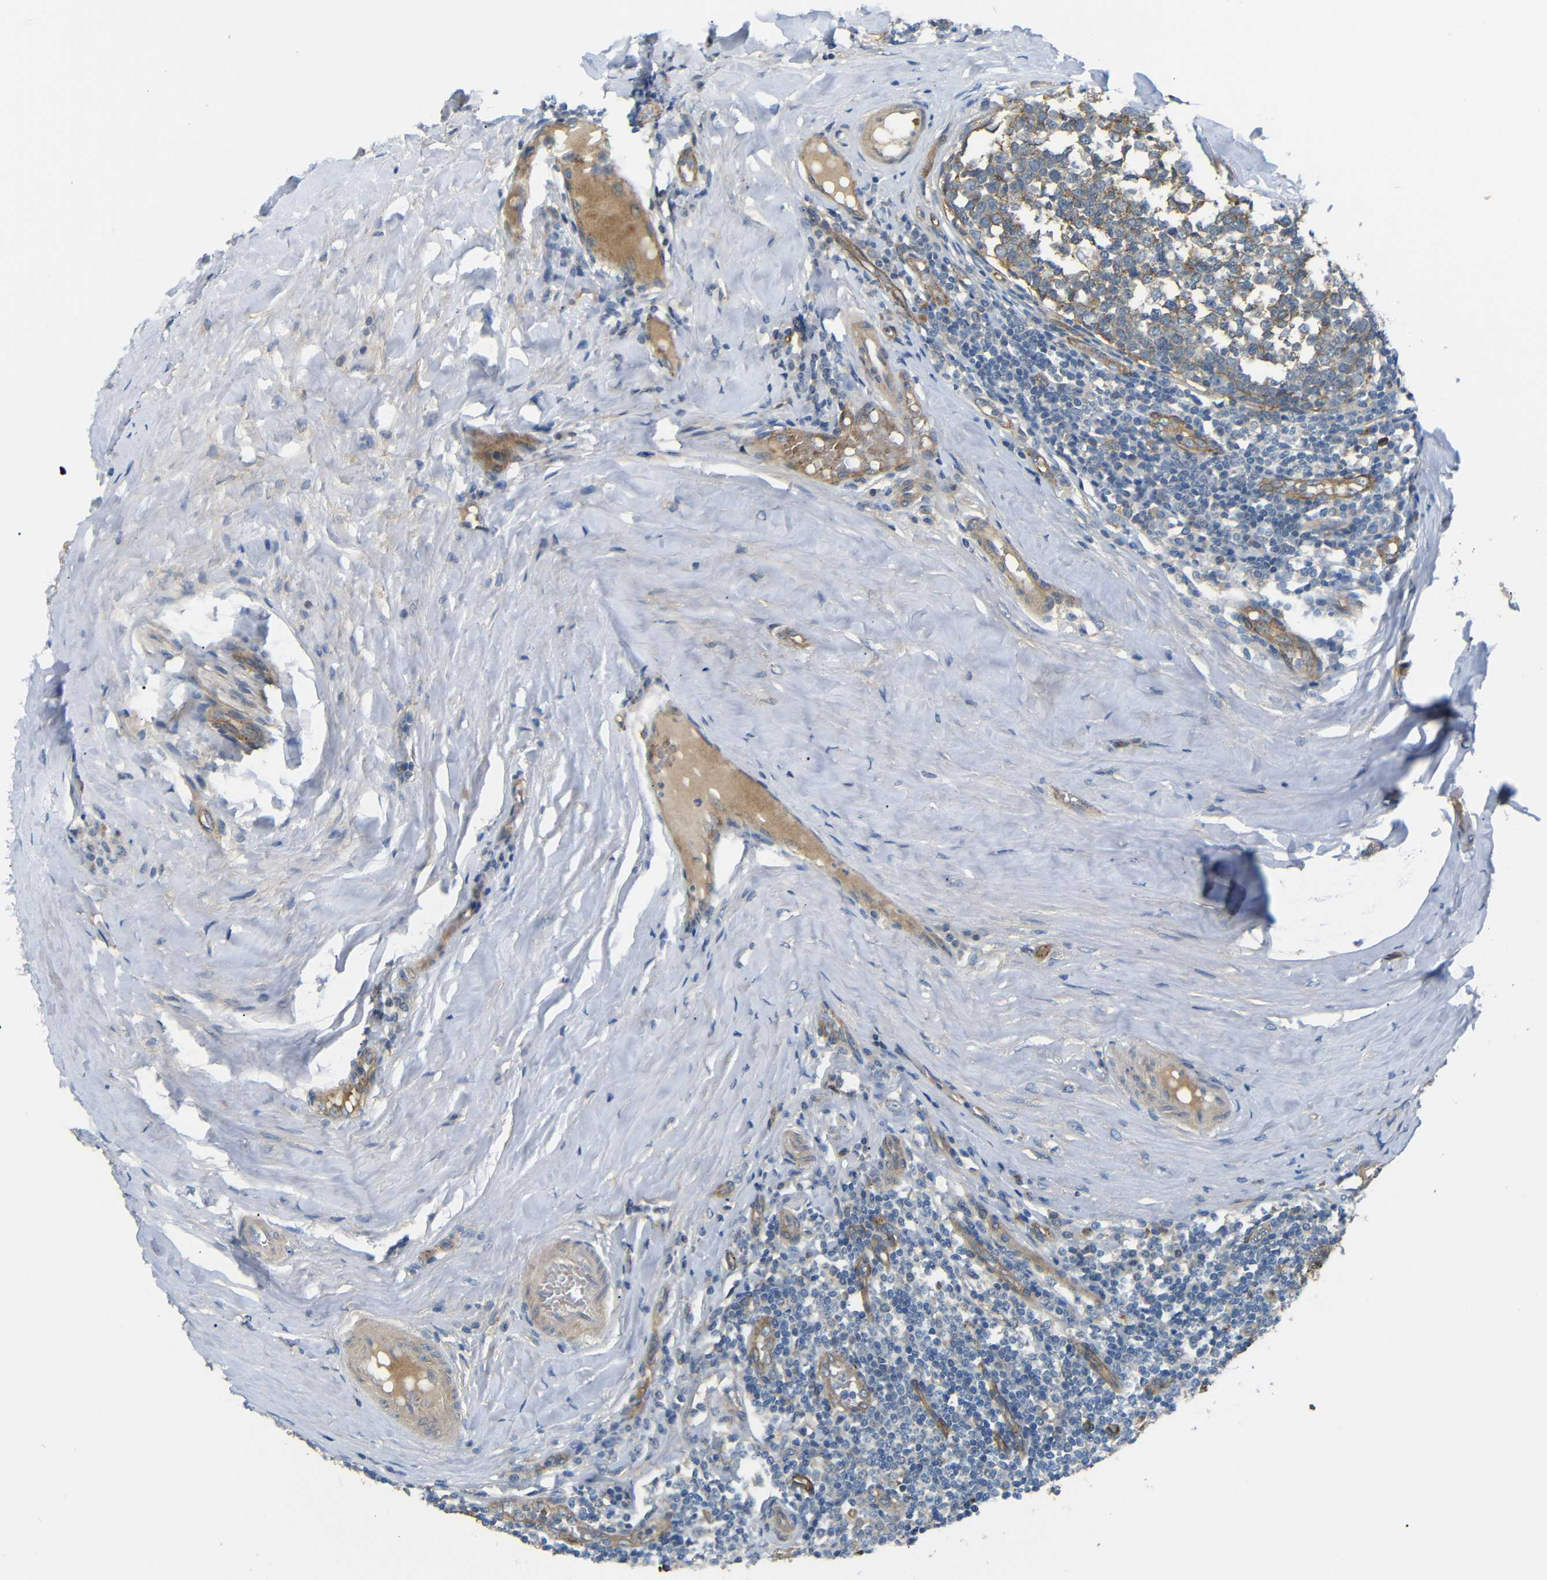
{"staining": {"intensity": "negative", "quantity": "none", "location": "none"}, "tissue": "tonsil", "cell_type": "Germinal center cells", "image_type": "normal", "snomed": [{"axis": "morphology", "description": "Normal tissue, NOS"}, {"axis": "topography", "description": "Tonsil"}], "caption": "The IHC image has no significant staining in germinal center cells of tonsil. (DAB (3,3'-diaminobenzidine) immunohistochemistry visualized using brightfield microscopy, high magnification).", "gene": "MYO1B", "patient": {"sex": "female", "age": 19}}